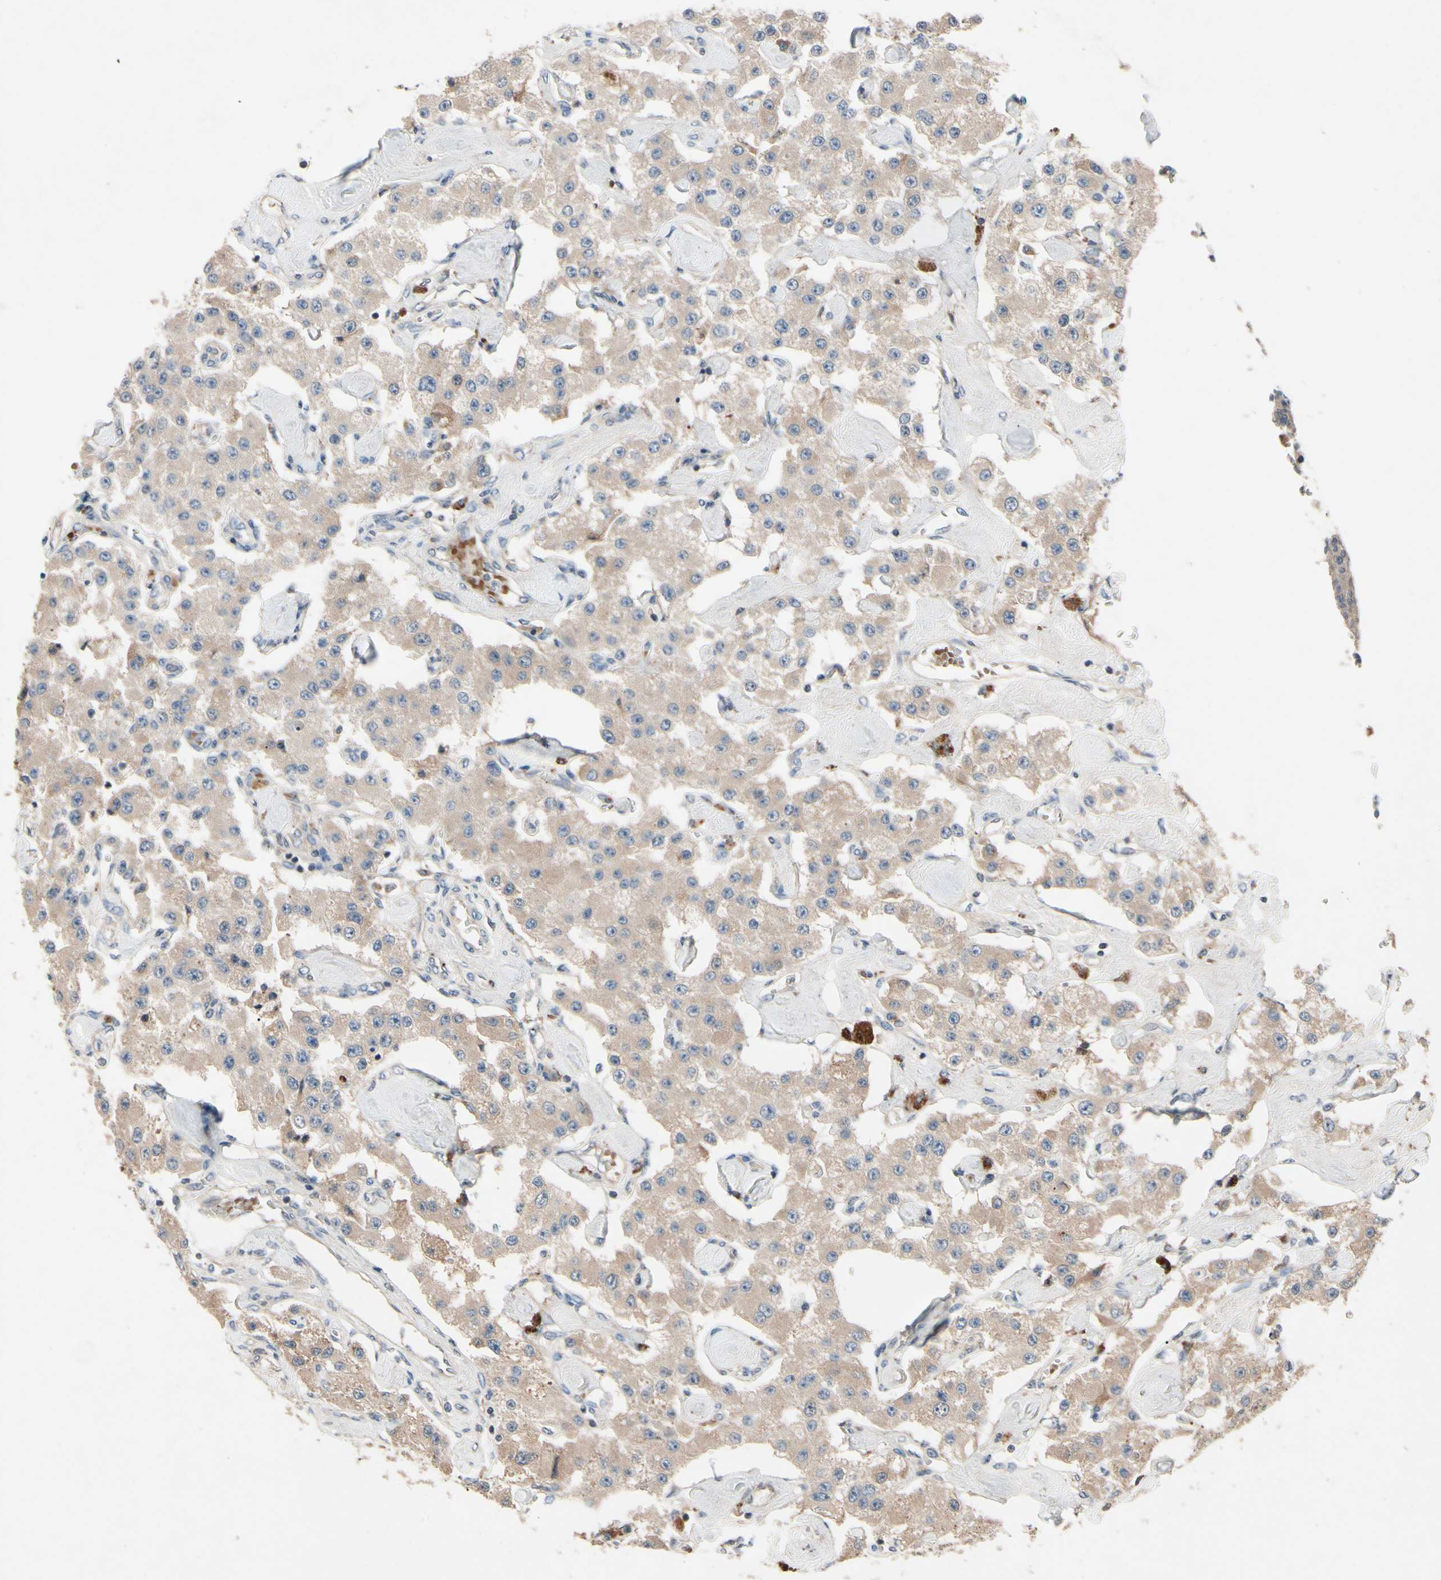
{"staining": {"intensity": "weak", "quantity": ">75%", "location": "cytoplasmic/membranous"}, "tissue": "carcinoid", "cell_type": "Tumor cells", "image_type": "cancer", "snomed": [{"axis": "morphology", "description": "Carcinoid, malignant, NOS"}, {"axis": "topography", "description": "Pancreas"}], "caption": "Weak cytoplasmic/membranous protein expression is present in about >75% of tumor cells in carcinoid.", "gene": "IL1RL1", "patient": {"sex": "male", "age": 41}}